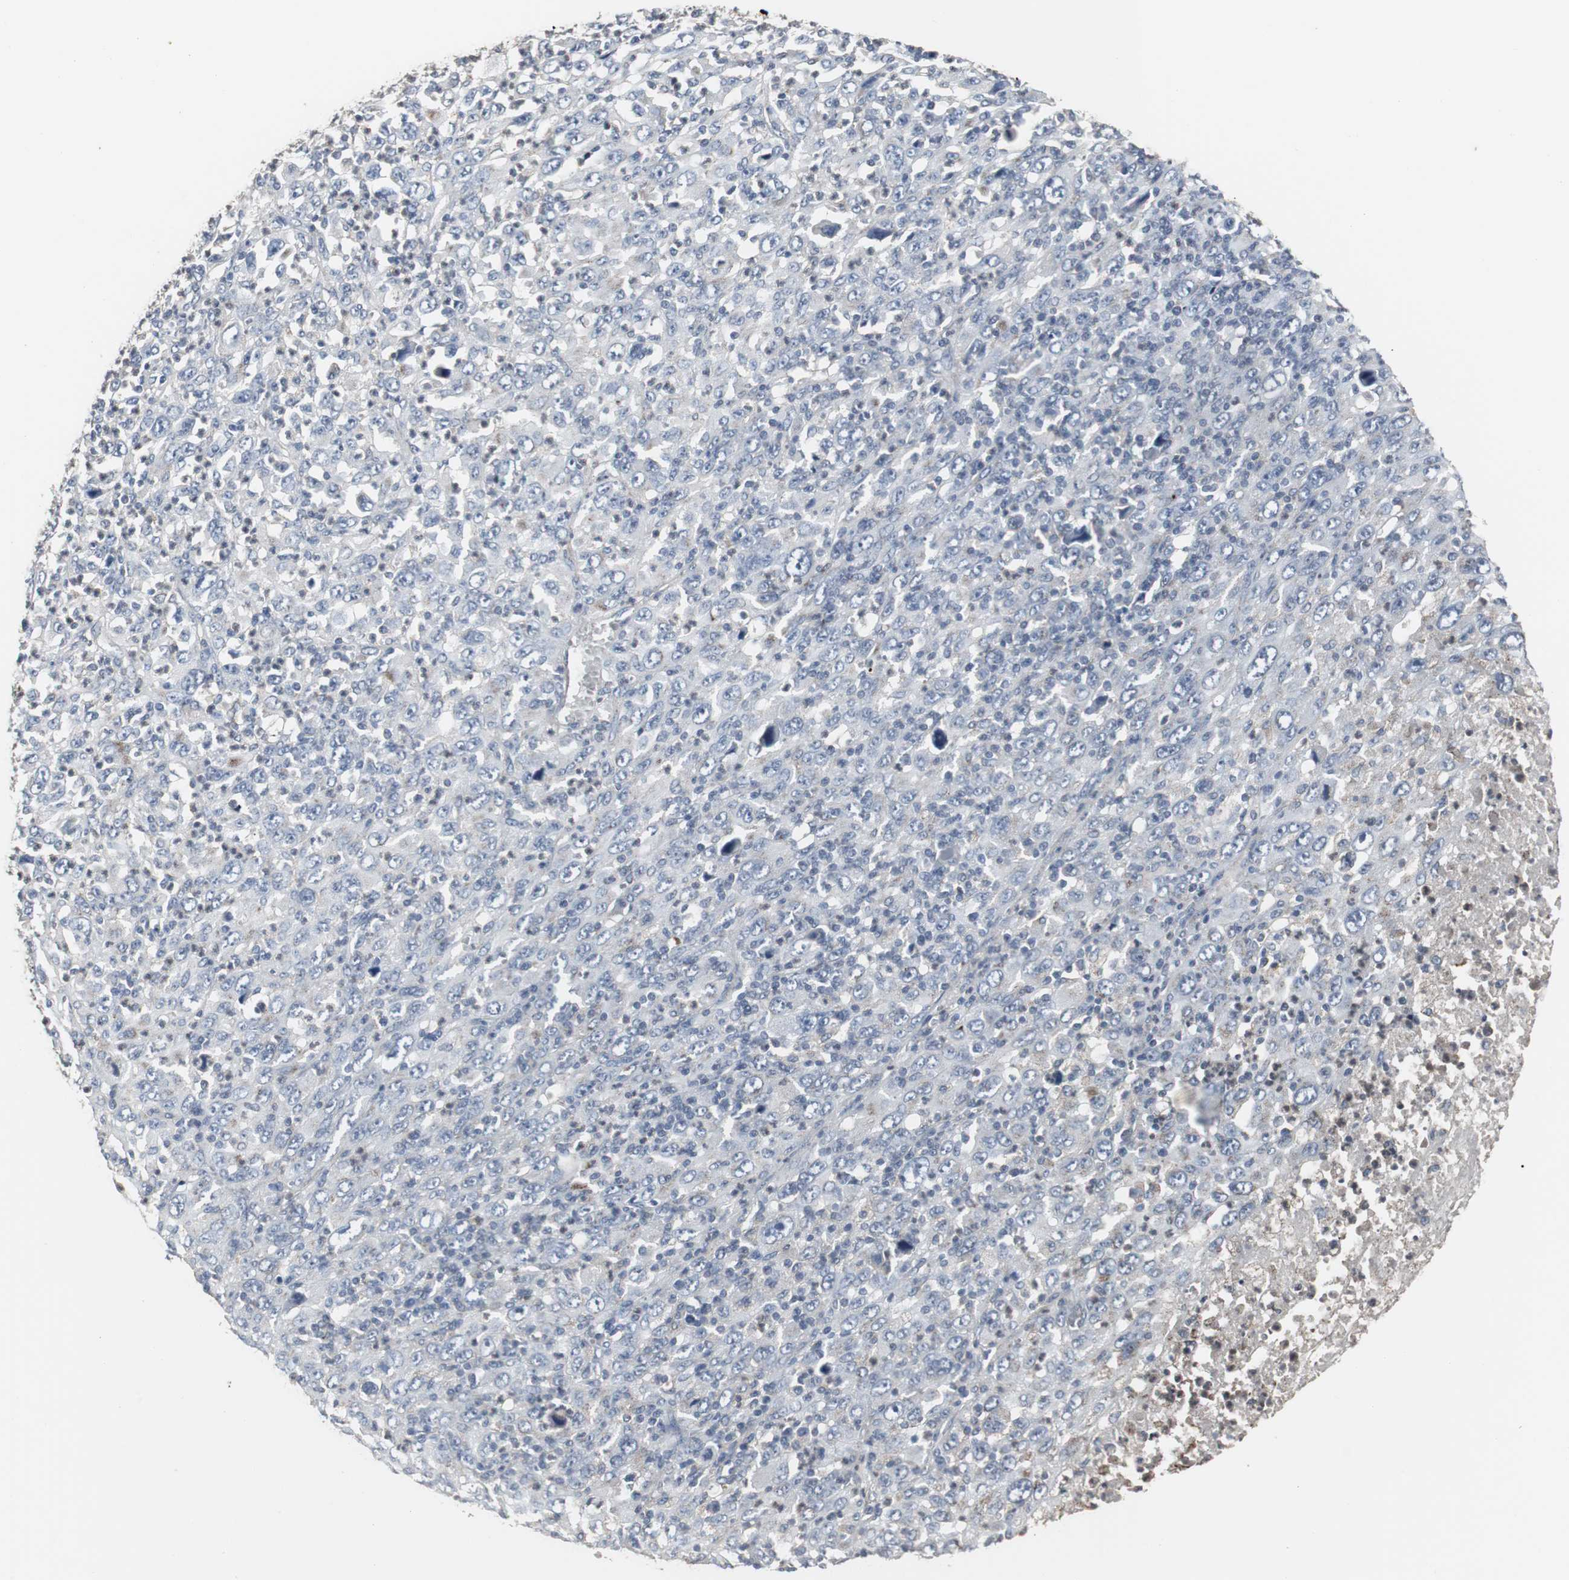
{"staining": {"intensity": "negative", "quantity": "none", "location": "none"}, "tissue": "melanoma", "cell_type": "Tumor cells", "image_type": "cancer", "snomed": [{"axis": "morphology", "description": "Malignant melanoma, Metastatic site"}, {"axis": "topography", "description": "Skin"}], "caption": "Malignant melanoma (metastatic site) was stained to show a protein in brown. There is no significant expression in tumor cells.", "gene": "ACAA1", "patient": {"sex": "female", "age": 56}}